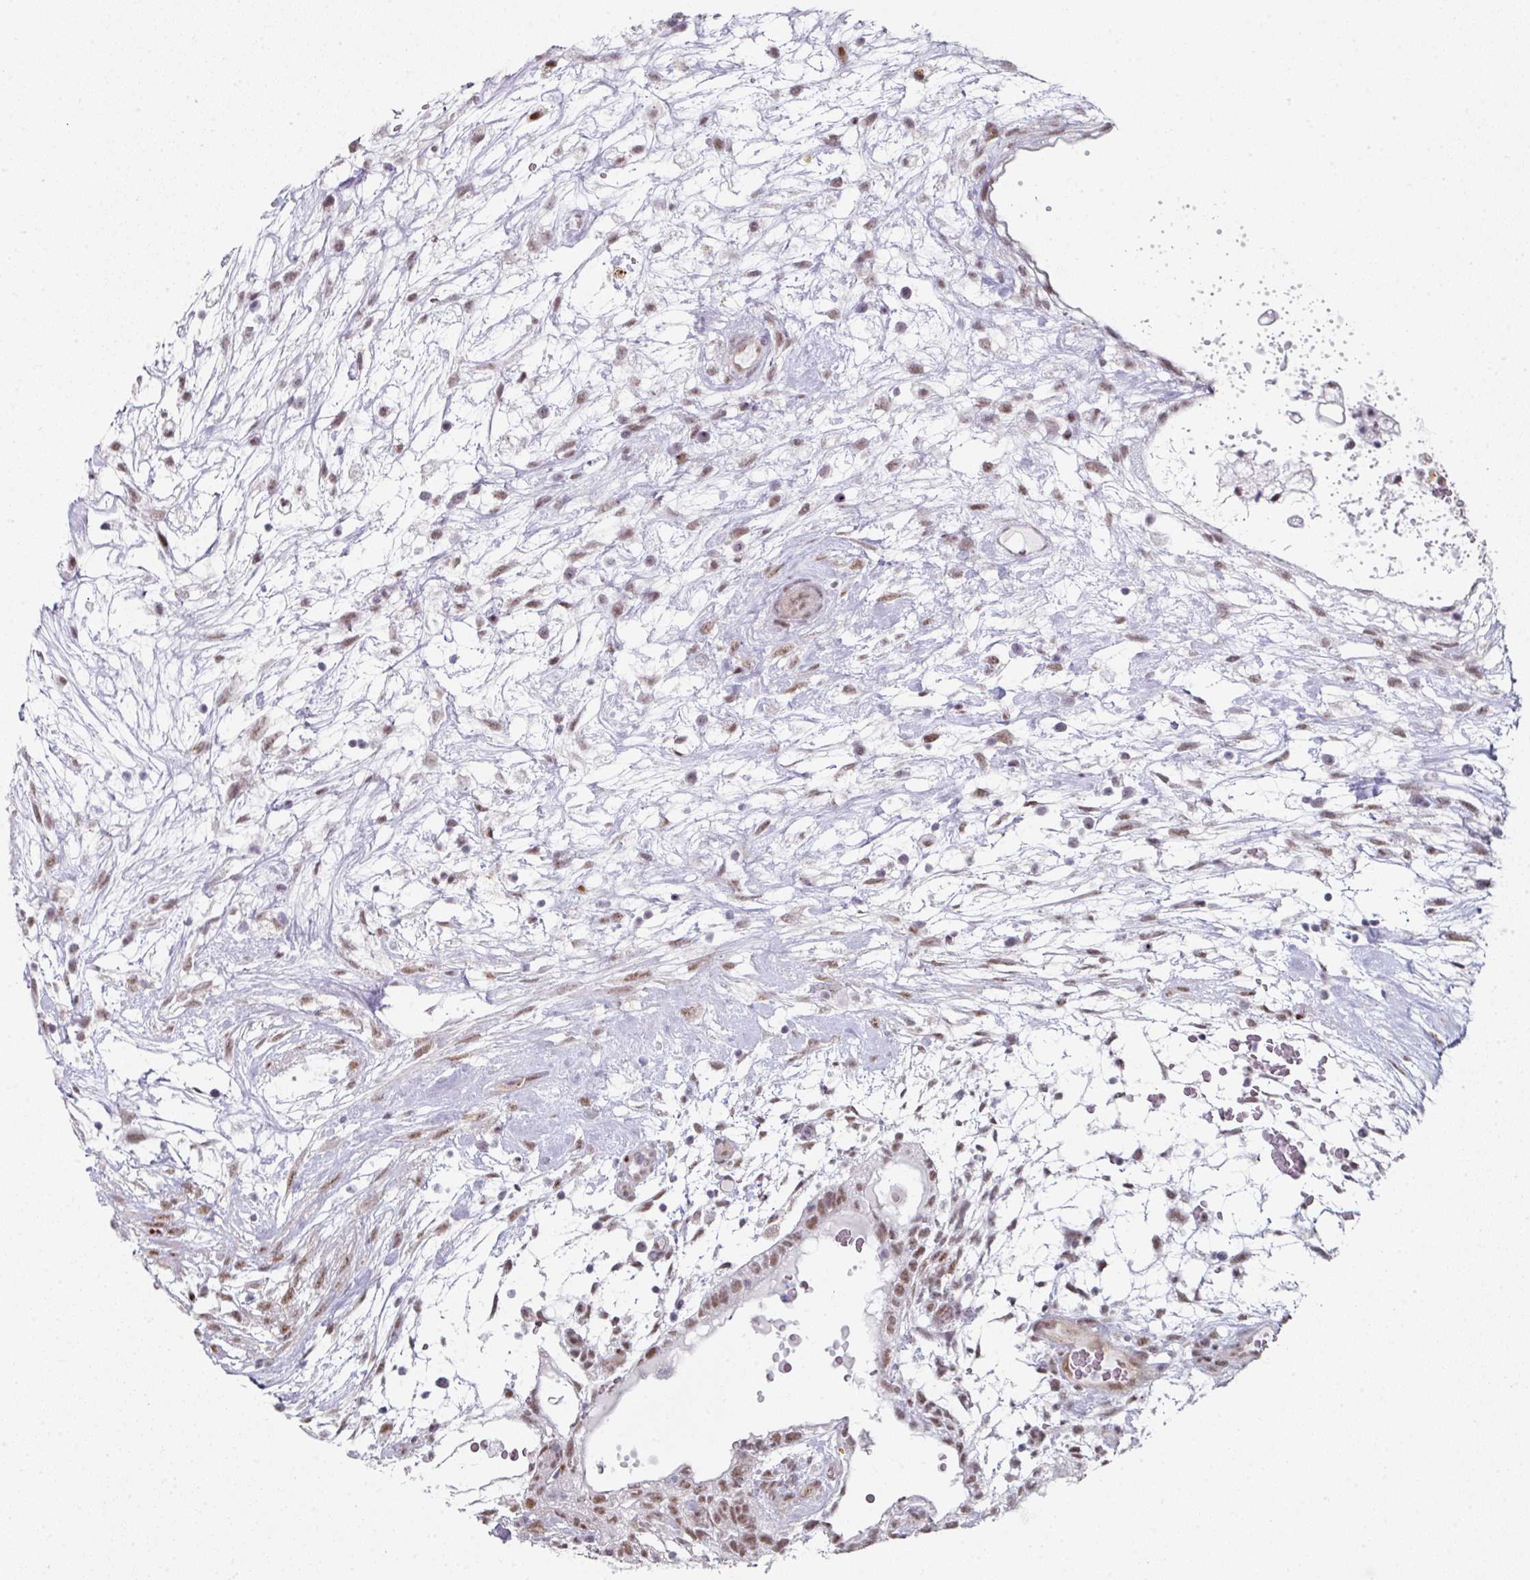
{"staining": {"intensity": "moderate", "quantity": ">75%", "location": "nuclear"}, "tissue": "testis cancer", "cell_type": "Tumor cells", "image_type": "cancer", "snomed": [{"axis": "morphology", "description": "Carcinoma, Embryonal, NOS"}, {"axis": "topography", "description": "Testis"}], "caption": "Testis embryonal carcinoma was stained to show a protein in brown. There is medium levels of moderate nuclear positivity in approximately >75% of tumor cells.", "gene": "SF3B5", "patient": {"sex": "male", "age": 32}}